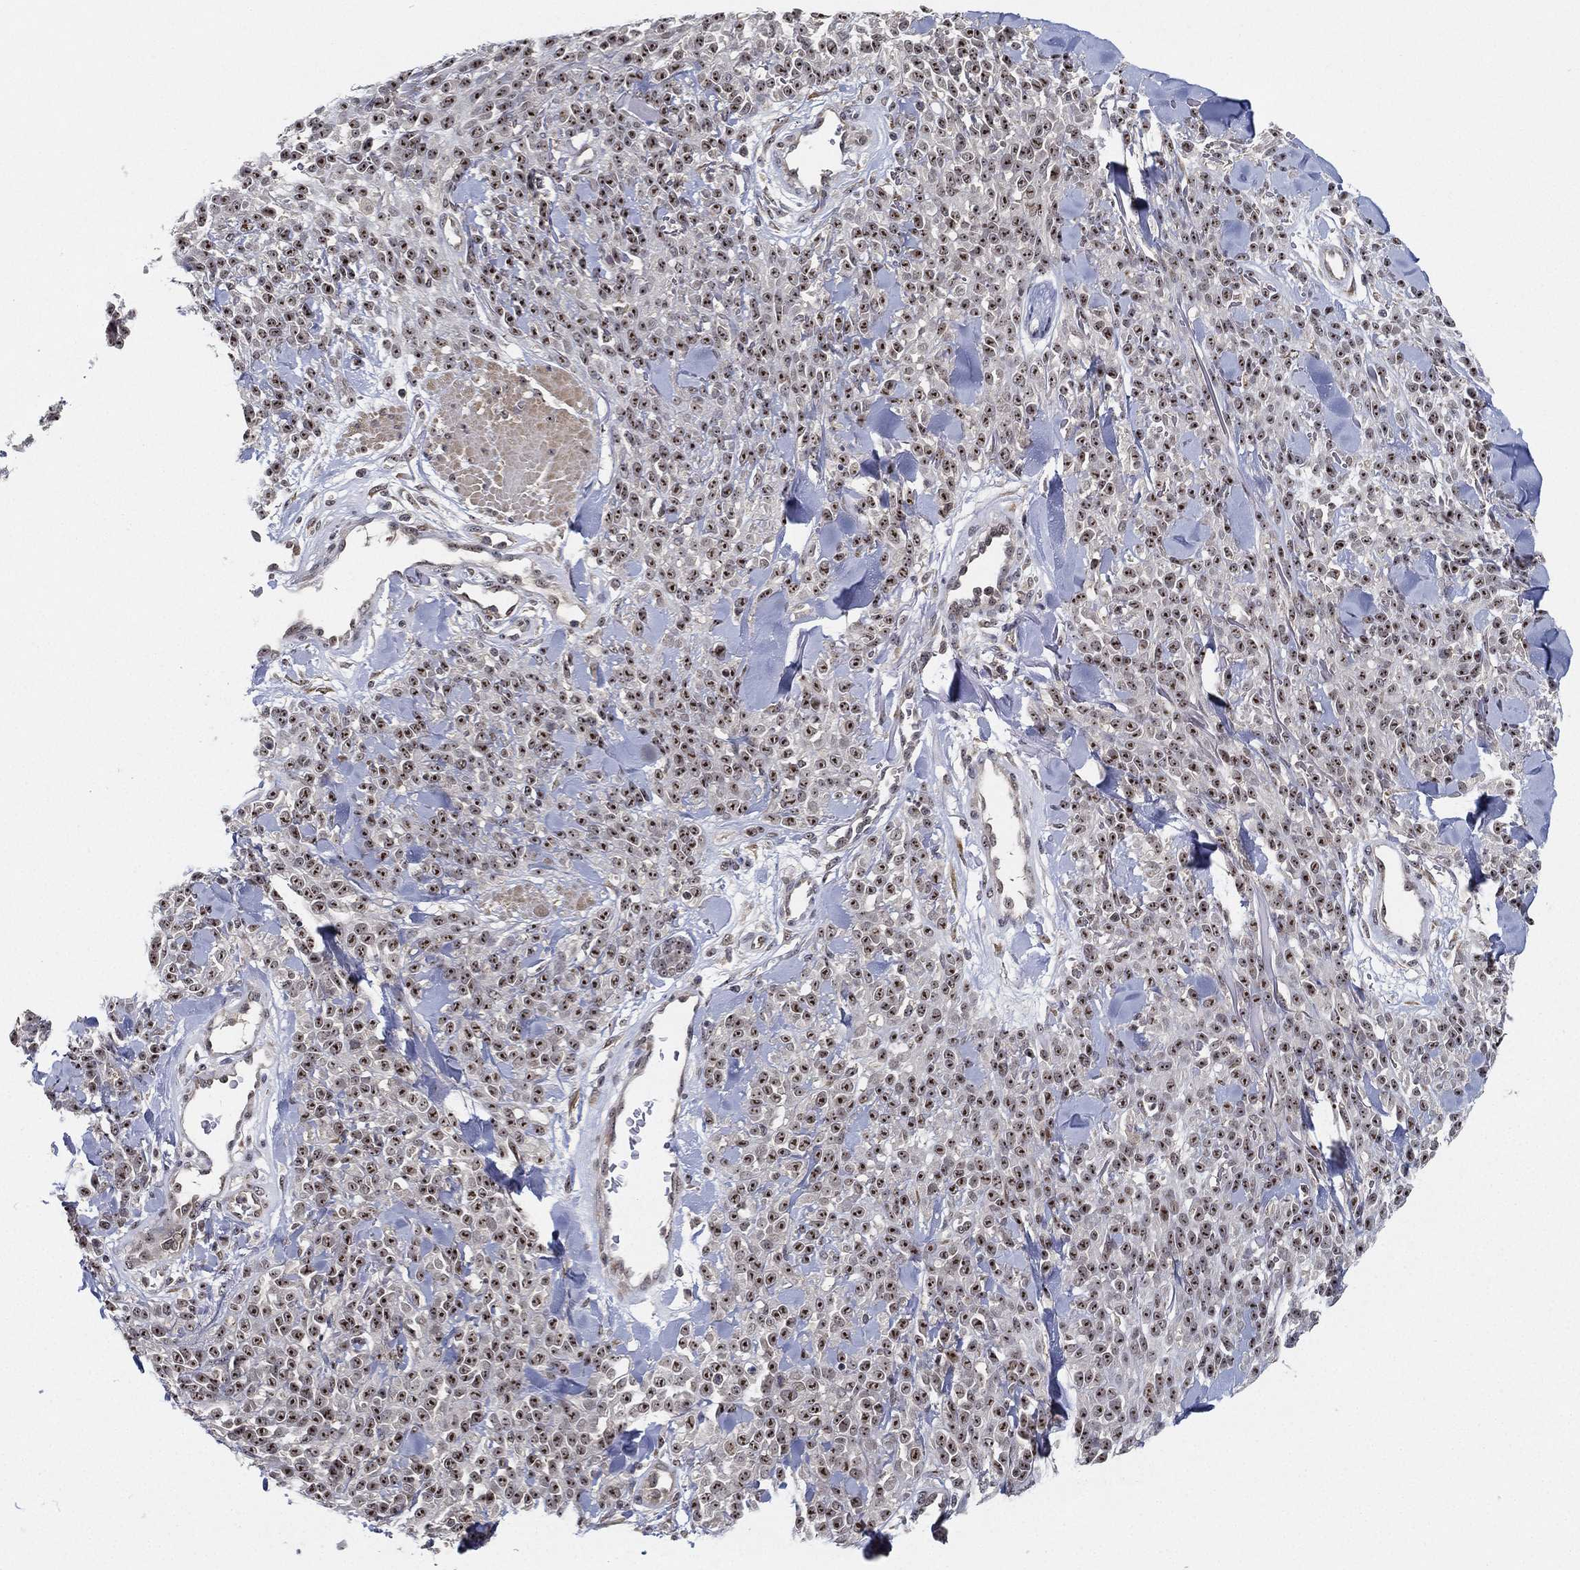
{"staining": {"intensity": "strong", "quantity": ">75%", "location": "nuclear"}, "tissue": "melanoma", "cell_type": "Tumor cells", "image_type": "cancer", "snomed": [{"axis": "morphology", "description": "Malignant melanoma, NOS"}, {"axis": "topography", "description": "Skin"}, {"axis": "topography", "description": "Skin of trunk"}], "caption": "Human melanoma stained with a brown dye demonstrates strong nuclear positive positivity in approximately >75% of tumor cells.", "gene": "PPP1R16B", "patient": {"sex": "male", "age": 74}}